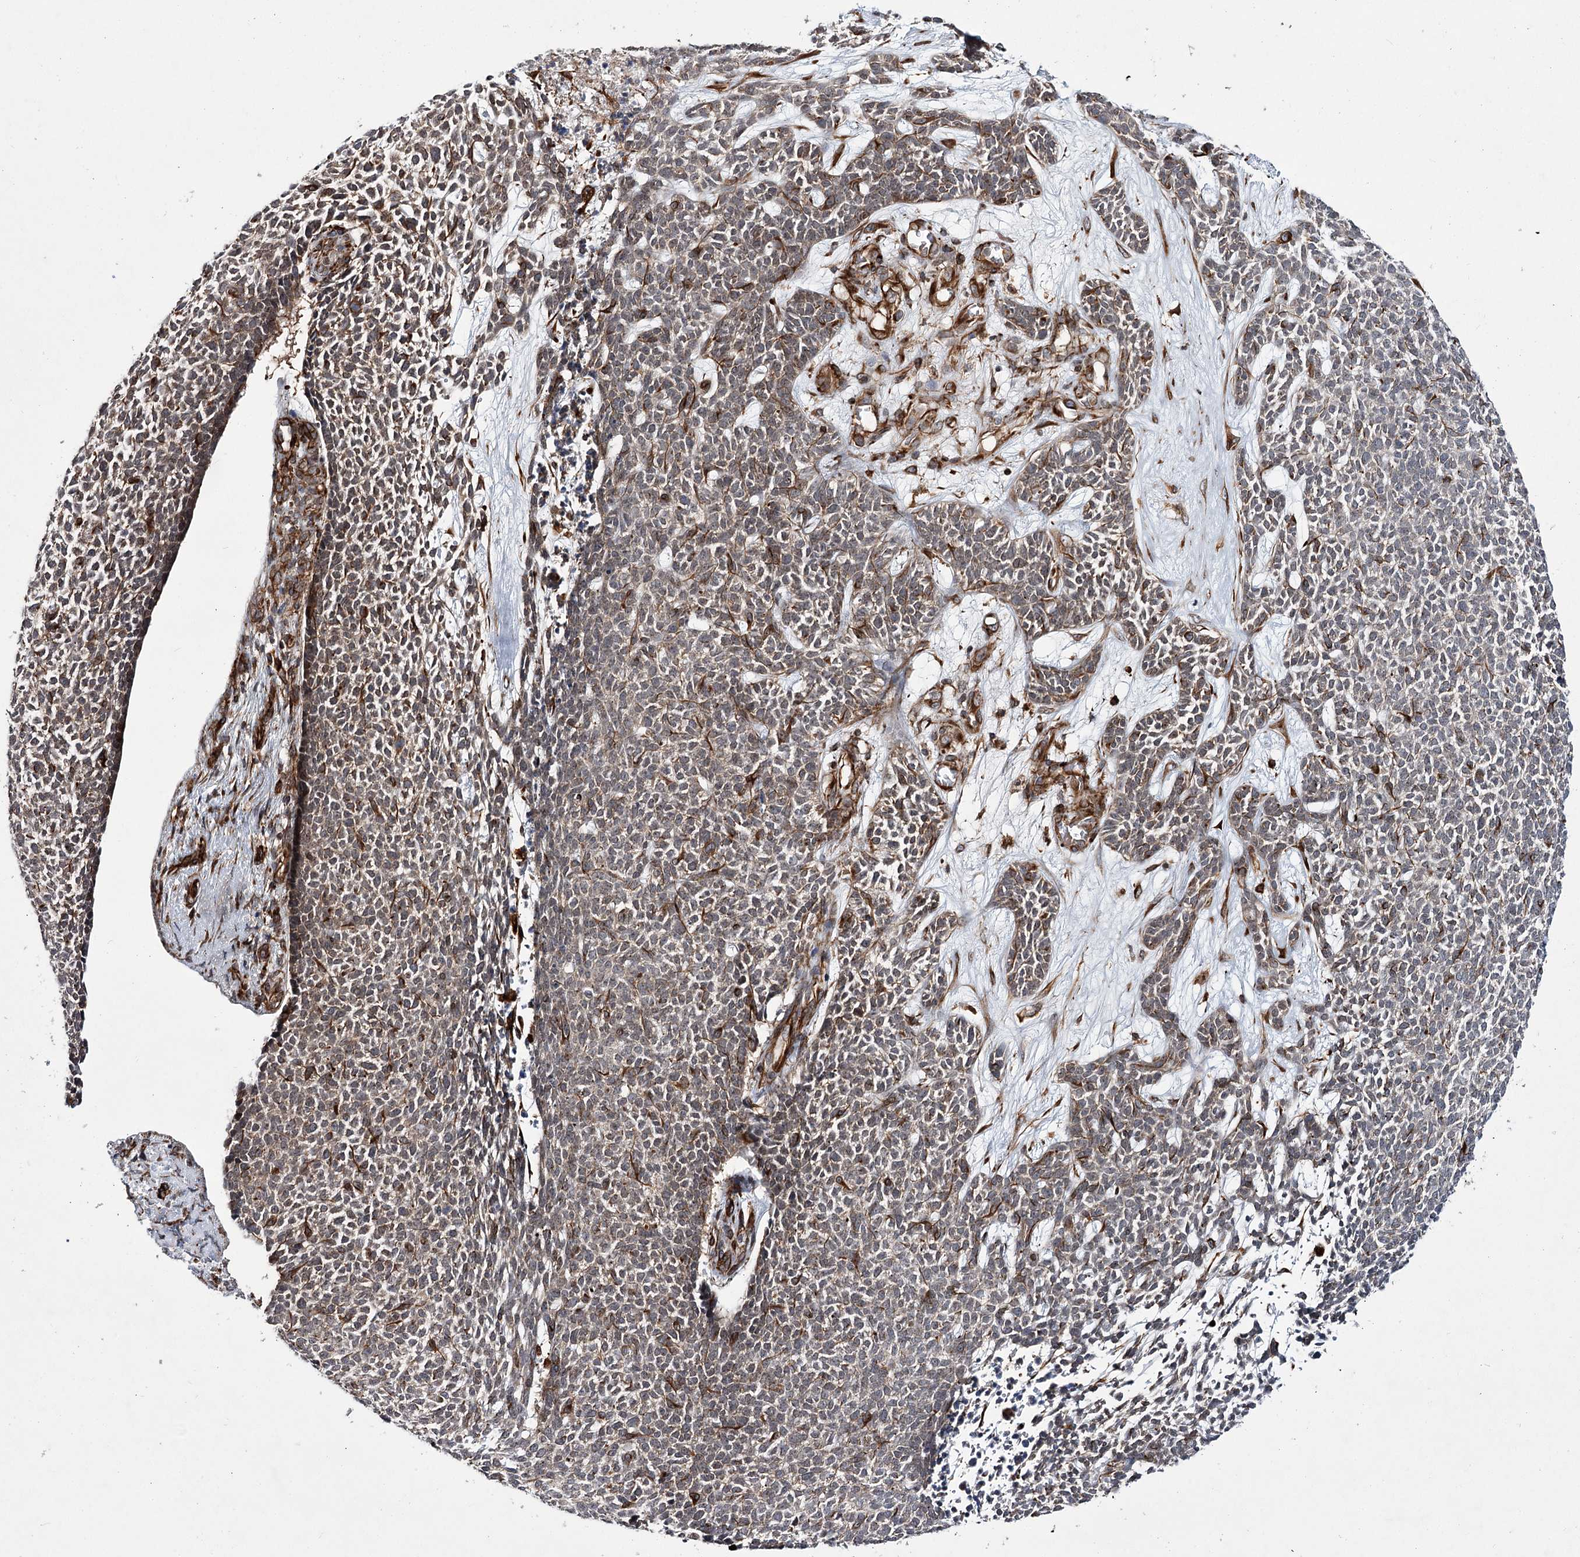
{"staining": {"intensity": "weak", "quantity": "25%-75%", "location": "cytoplasmic/membranous"}, "tissue": "skin cancer", "cell_type": "Tumor cells", "image_type": "cancer", "snomed": [{"axis": "morphology", "description": "Basal cell carcinoma"}, {"axis": "topography", "description": "Skin"}], "caption": "Tumor cells demonstrate weak cytoplasmic/membranous positivity in approximately 25%-75% of cells in skin cancer.", "gene": "DPEP2", "patient": {"sex": "female", "age": 84}}